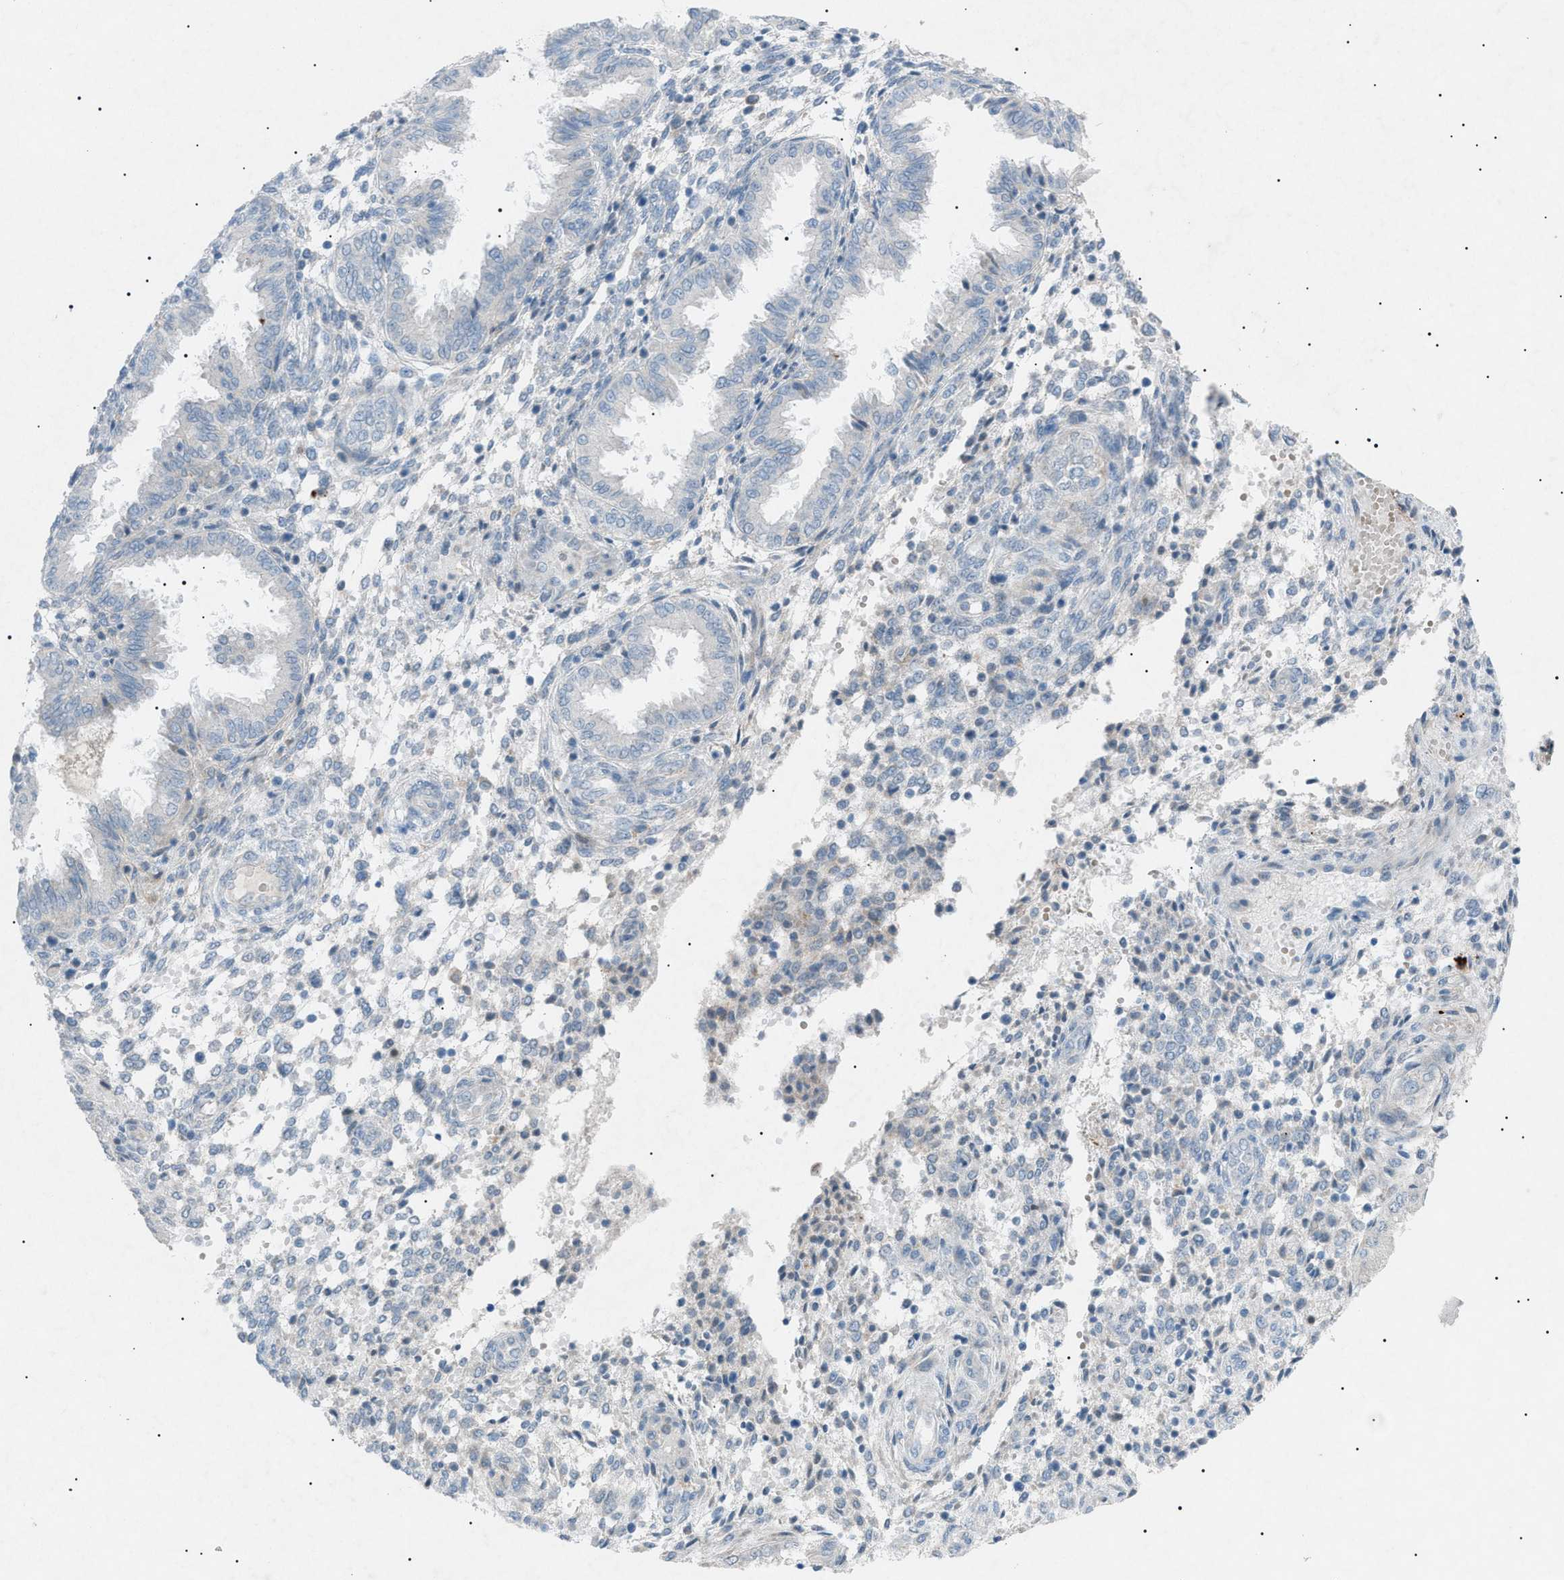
{"staining": {"intensity": "negative", "quantity": "none", "location": "none"}, "tissue": "endometrium", "cell_type": "Cells in endometrial stroma", "image_type": "normal", "snomed": [{"axis": "morphology", "description": "Normal tissue, NOS"}, {"axis": "topography", "description": "Endometrium"}], "caption": "The image reveals no significant expression in cells in endometrial stroma of endometrium.", "gene": "BTK", "patient": {"sex": "female", "age": 33}}